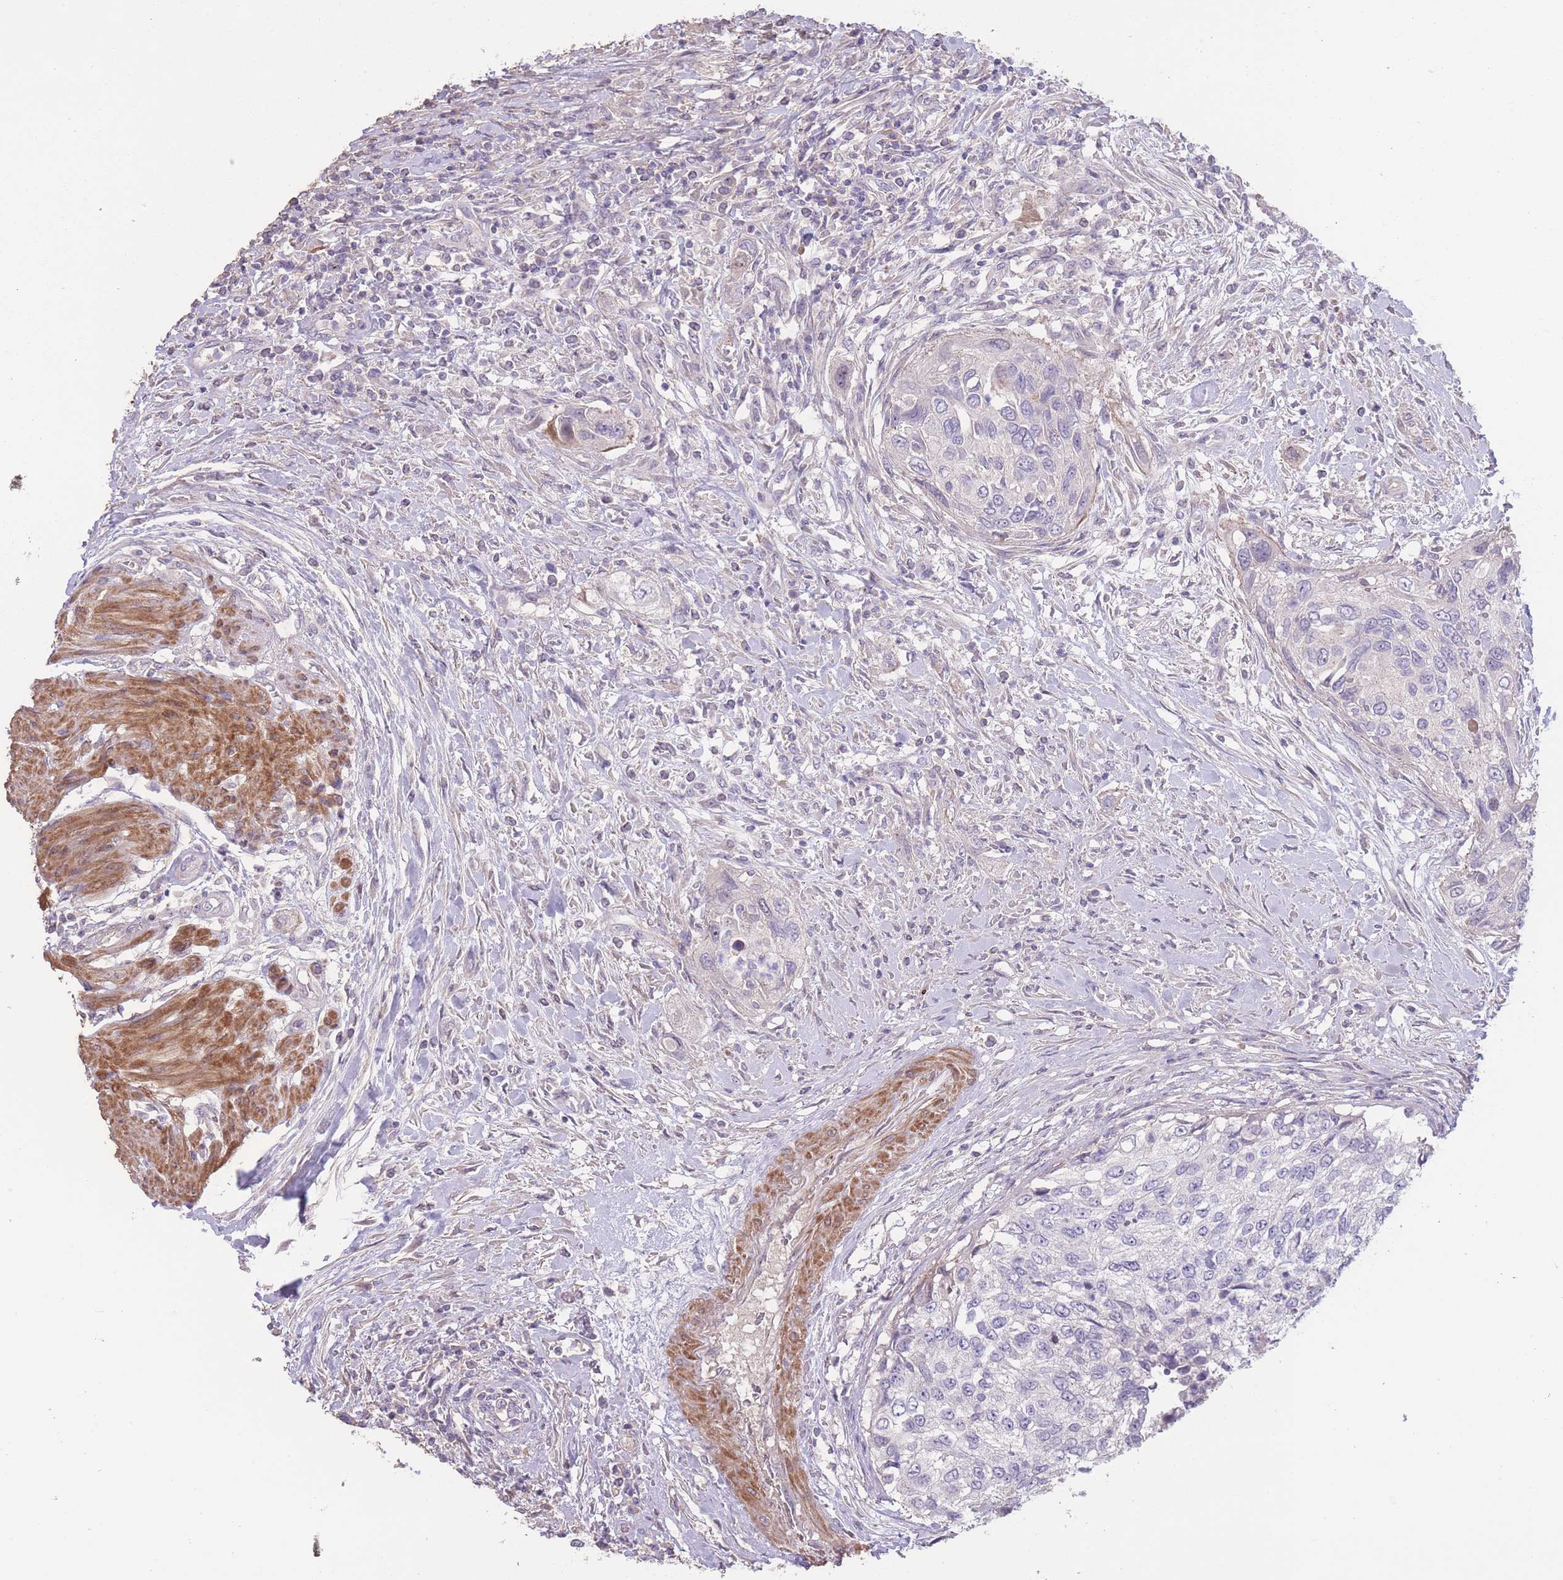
{"staining": {"intensity": "negative", "quantity": "none", "location": "none"}, "tissue": "urothelial cancer", "cell_type": "Tumor cells", "image_type": "cancer", "snomed": [{"axis": "morphology", "description": "Urothelial carcinoma, High grade"}, {"axis": "topography", "description": "Urinary bladder"}], "caption": "Immunohistochemistry of human urothelial carcinoma (high-grade) reveals no positivity in tumor cells. (DAB immunohistochemistry (IHC) with hematoxylin counter stain).", "gene": "RSPH10B", "patient": {"sex": "female", "age": 60}}